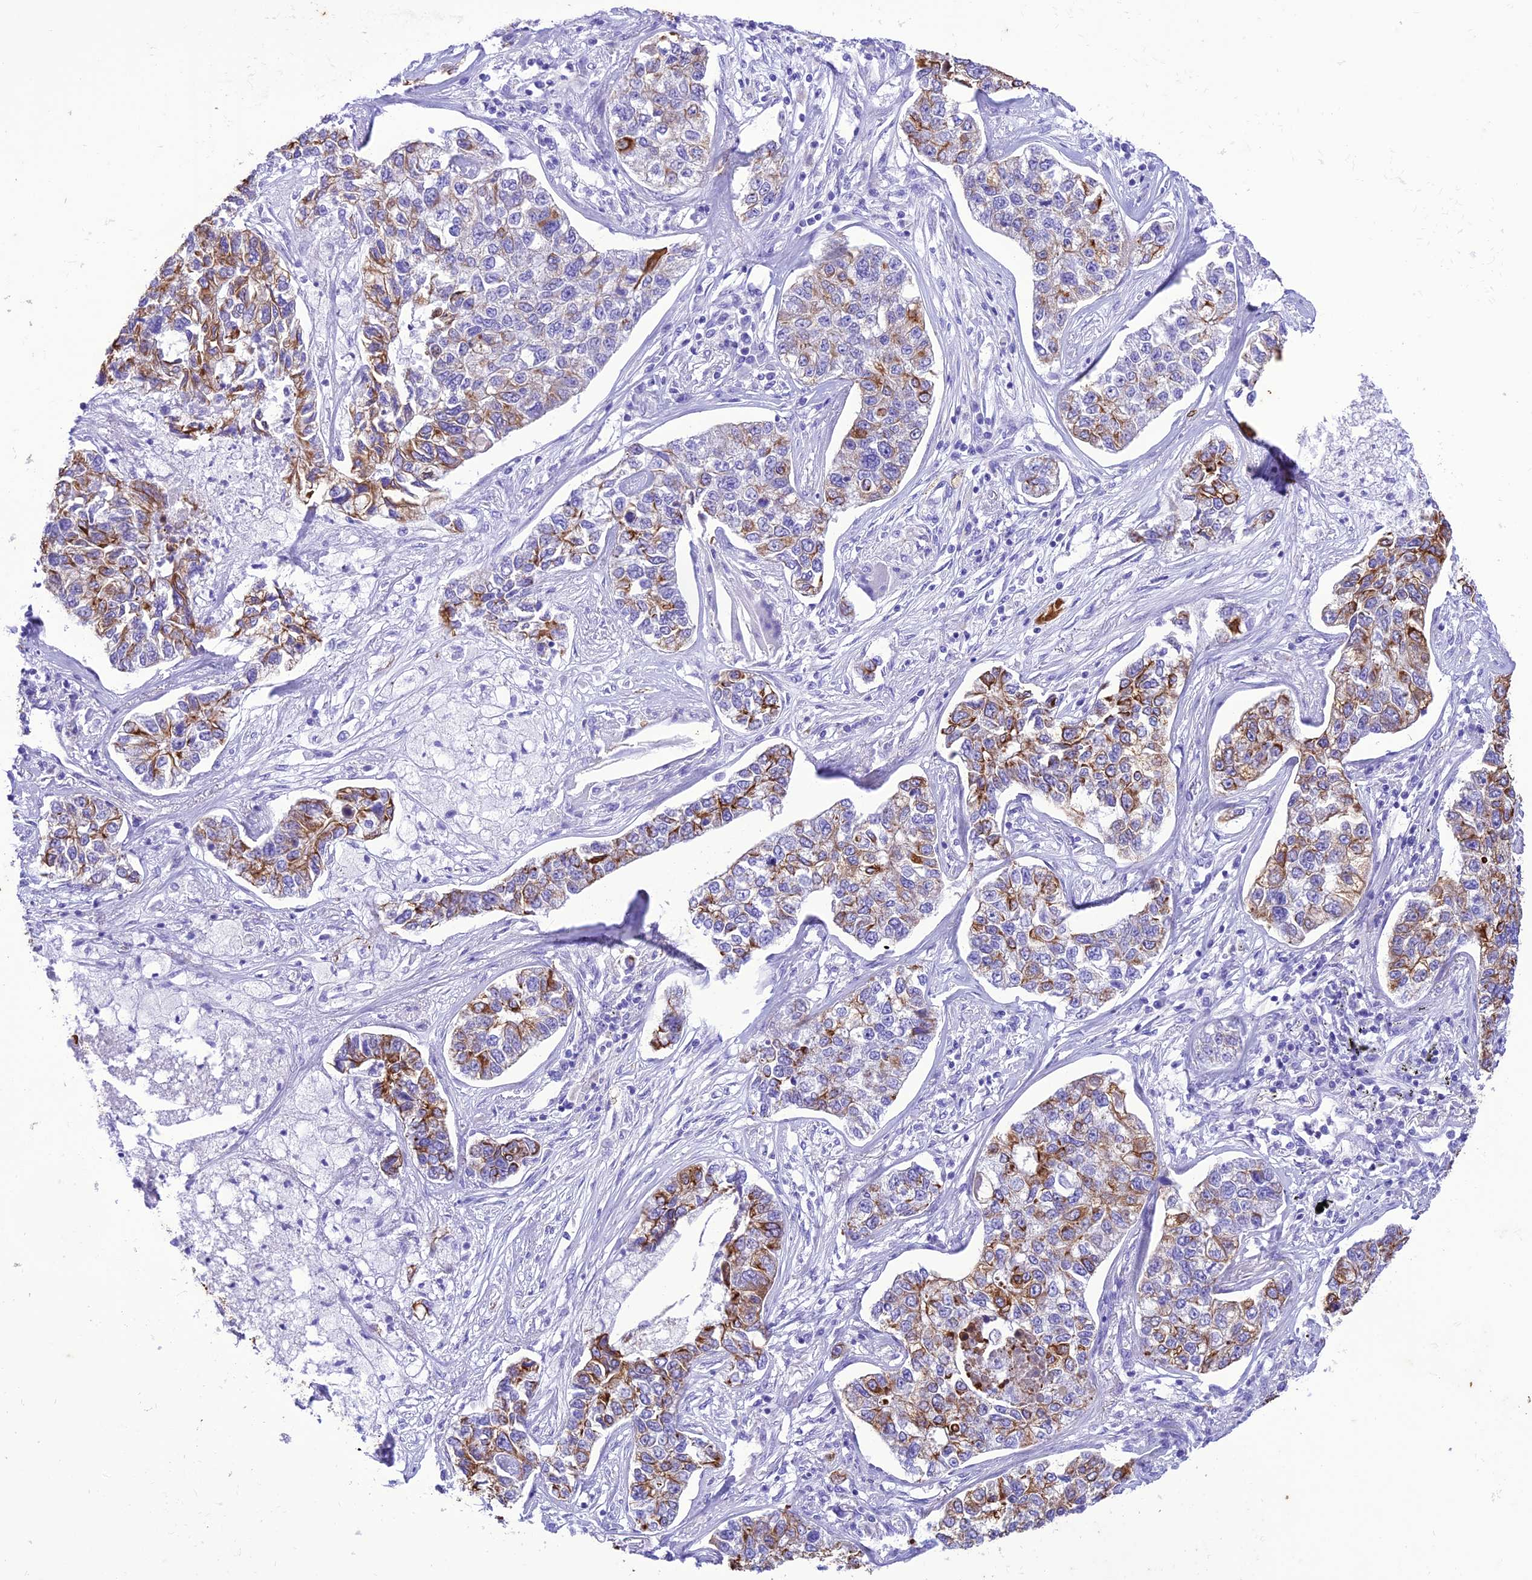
{"staining": {"intensity": "strong", "quantity": "<25%", "location": "cytoplasmic/membranous"}, "tissue": "lung cancer", "cell_type": "Tumor cells", "image_type": "cancer", "snomed": [{"axis": "morphology", "description": "Adenocarcinoma, NOS"}, {"axis": "topography", "description": "Lung"}], "caption": "Immunohistochemical staining of human lung cancer shows strong cytoplasmic/membranous protein positivity in about <25% of tumor cells.", "gene": "VPS52", "patient": {"sex": "male", "age": 49}}